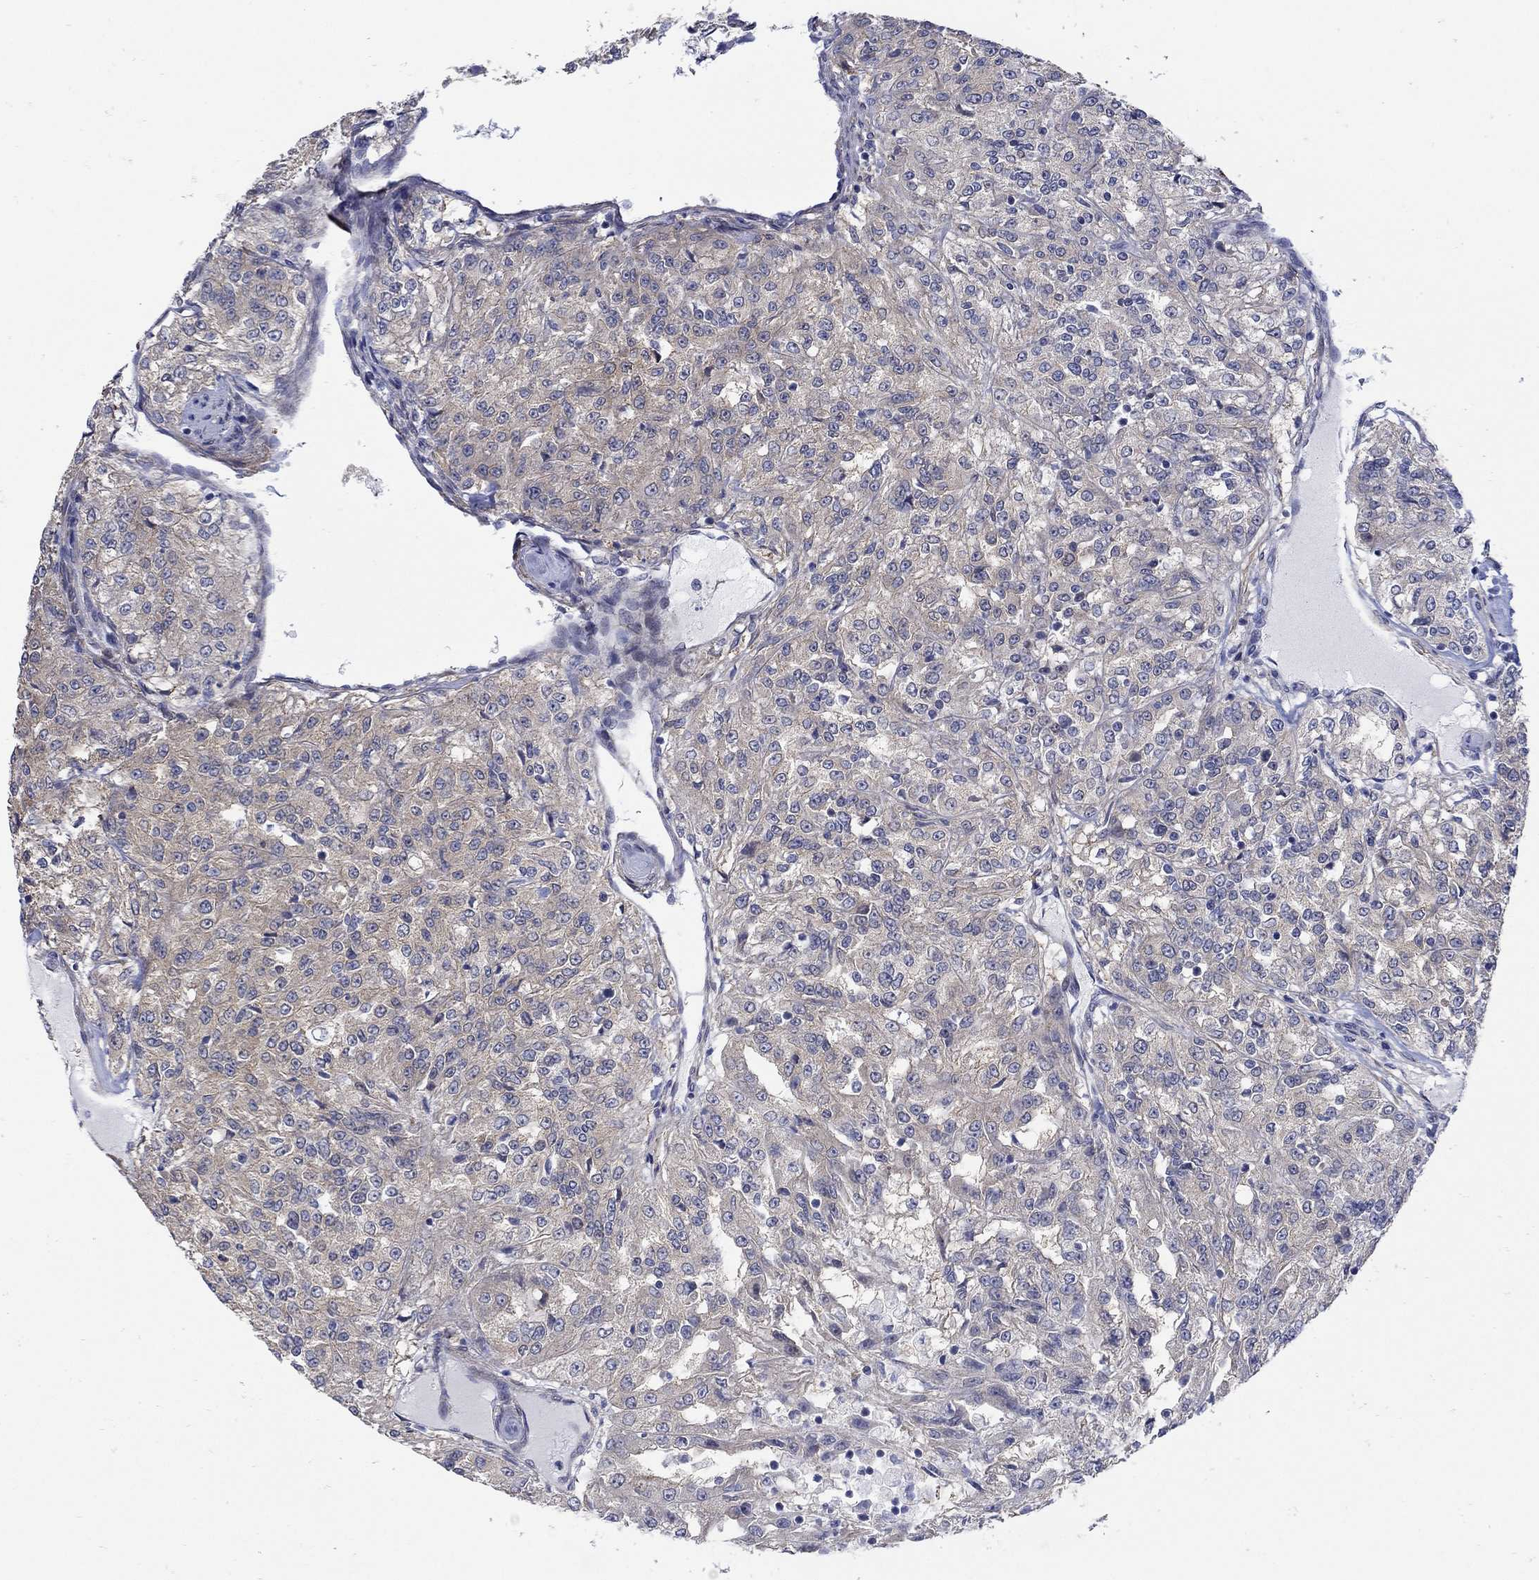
{"staining": {"intensity": "weak", "quantity": "25%-75%", "location": "cytoplasmic/membranous"}, "tissue": "renal cancer", "cell_type": "Tumor cells", "image_type": "cancer", "snomed": [{"axis": "morphology", "description": "Adenocarcinoma, NOS"}, {"axis": "topography", "description": "Kidney"}], "caption": "IHC histopathology image of renal cancer (adenocarcinoma) stained for a protein (brown), which reveals low levels of weak cytoplasmic/membranous staining in about 25%-75% of tumor cells.", "gene": "SCN7A", "patient": {"sex": "female", "age": 63}}